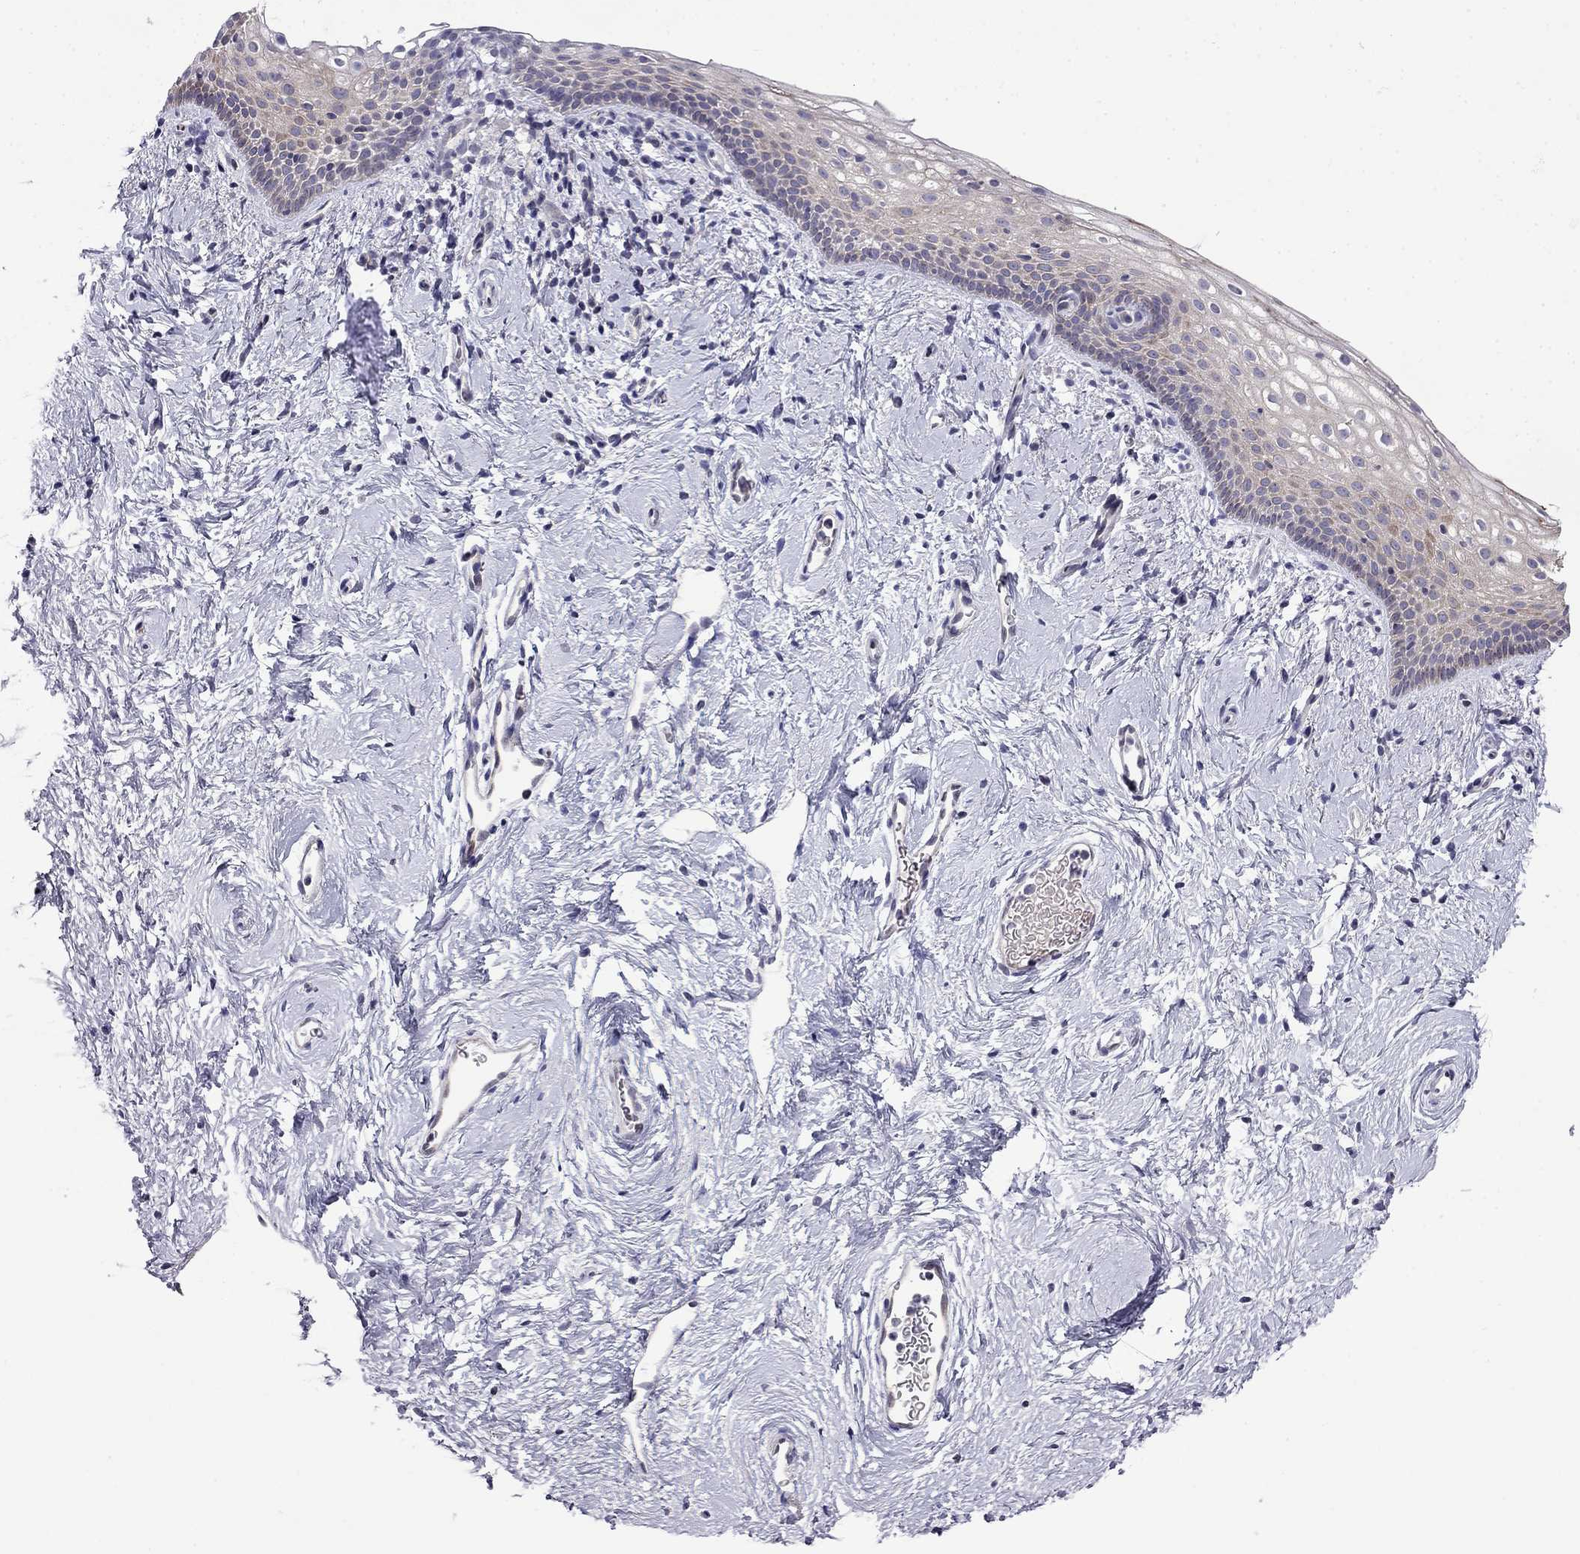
{"staining": {"intensity": "weak", "quantity": "25%-75%", "location": "cytoplasmic/membranous"}, "tissue": "vagina", "cell_type": "Squamous epithelial cells", "image_type": "normal", "snomed": [{"axis": "morphology", "description": "Normal tissue, NOS"}, {"axis": "topography", "description": "Vagina"}], "caption": "Immunohistochemical staining of unremarkable human vagina displays 25%-75% levels of weak cytoplasmic/membranous protein expression in approximately 25%-75% of squamous epithelial cells.", "gene": "PRR18", "patient": {"sex": "female", "age": 61}}